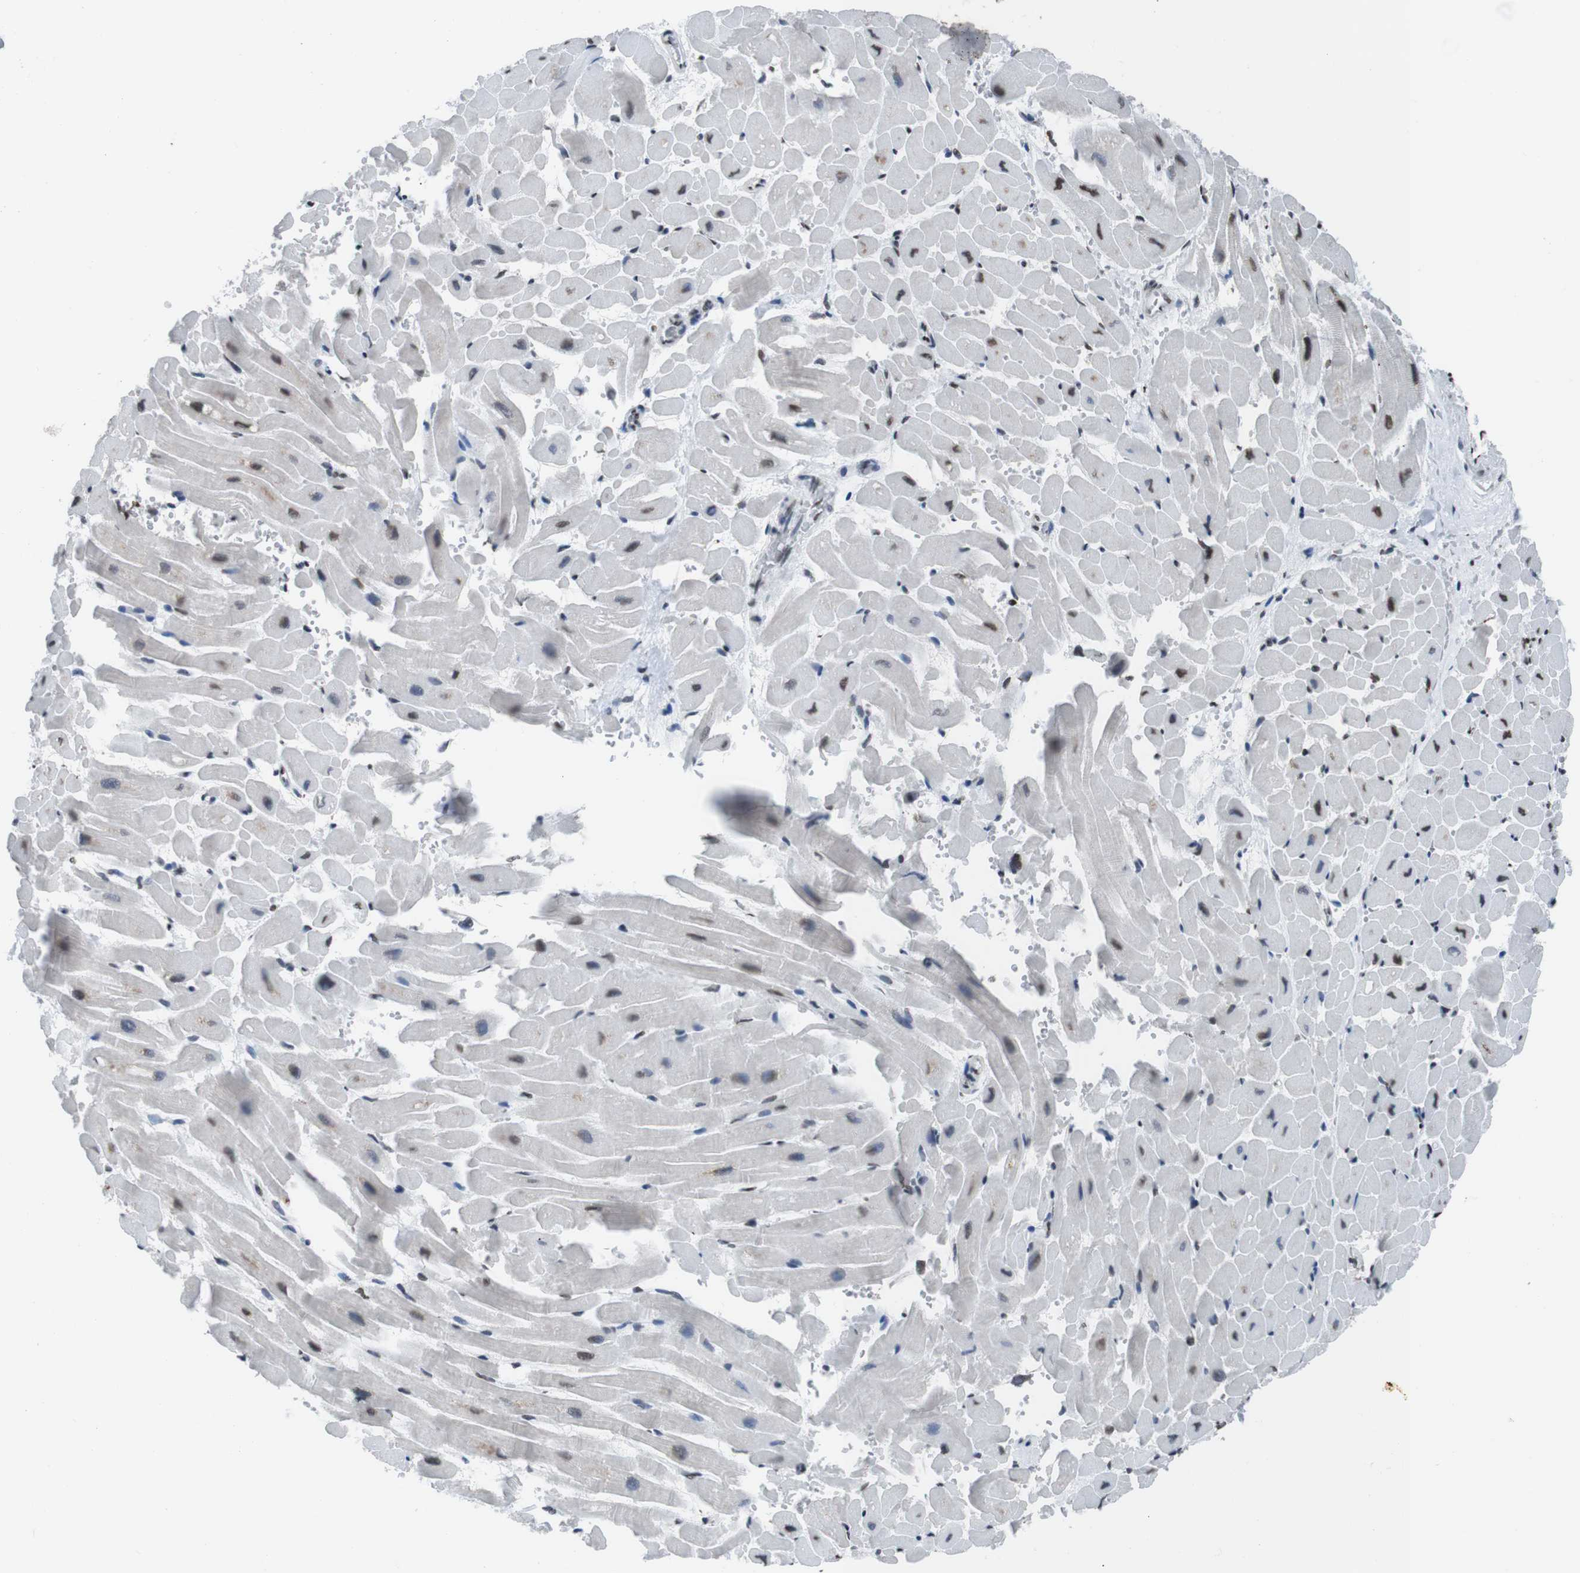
{"staining": {"intensity": "moderate", "quantity": "25%-75%", "location": "cytoplasmic/membranous,nuclear"}, "tissue": "heart muscle", "cell_type": "Cardiomyocytes", "image_type": "normal", "snomed": [{"axis": "morphology", "description": "Normal tissue, NOS"}, {"axis": "topography", "description": "Heart"}], "caption": "This photomicrograph shows benign heart muscle stained with immunohistochemistry (IHC) to label a protein in brown. The cytoplasmic/membranous,nuclear of cardiomyocytes show moderate positivity for the protein. Nuclei are counter-stained blue.", "gene": "PIP4P2", "patient": {"sex": "male", "age": 45}}